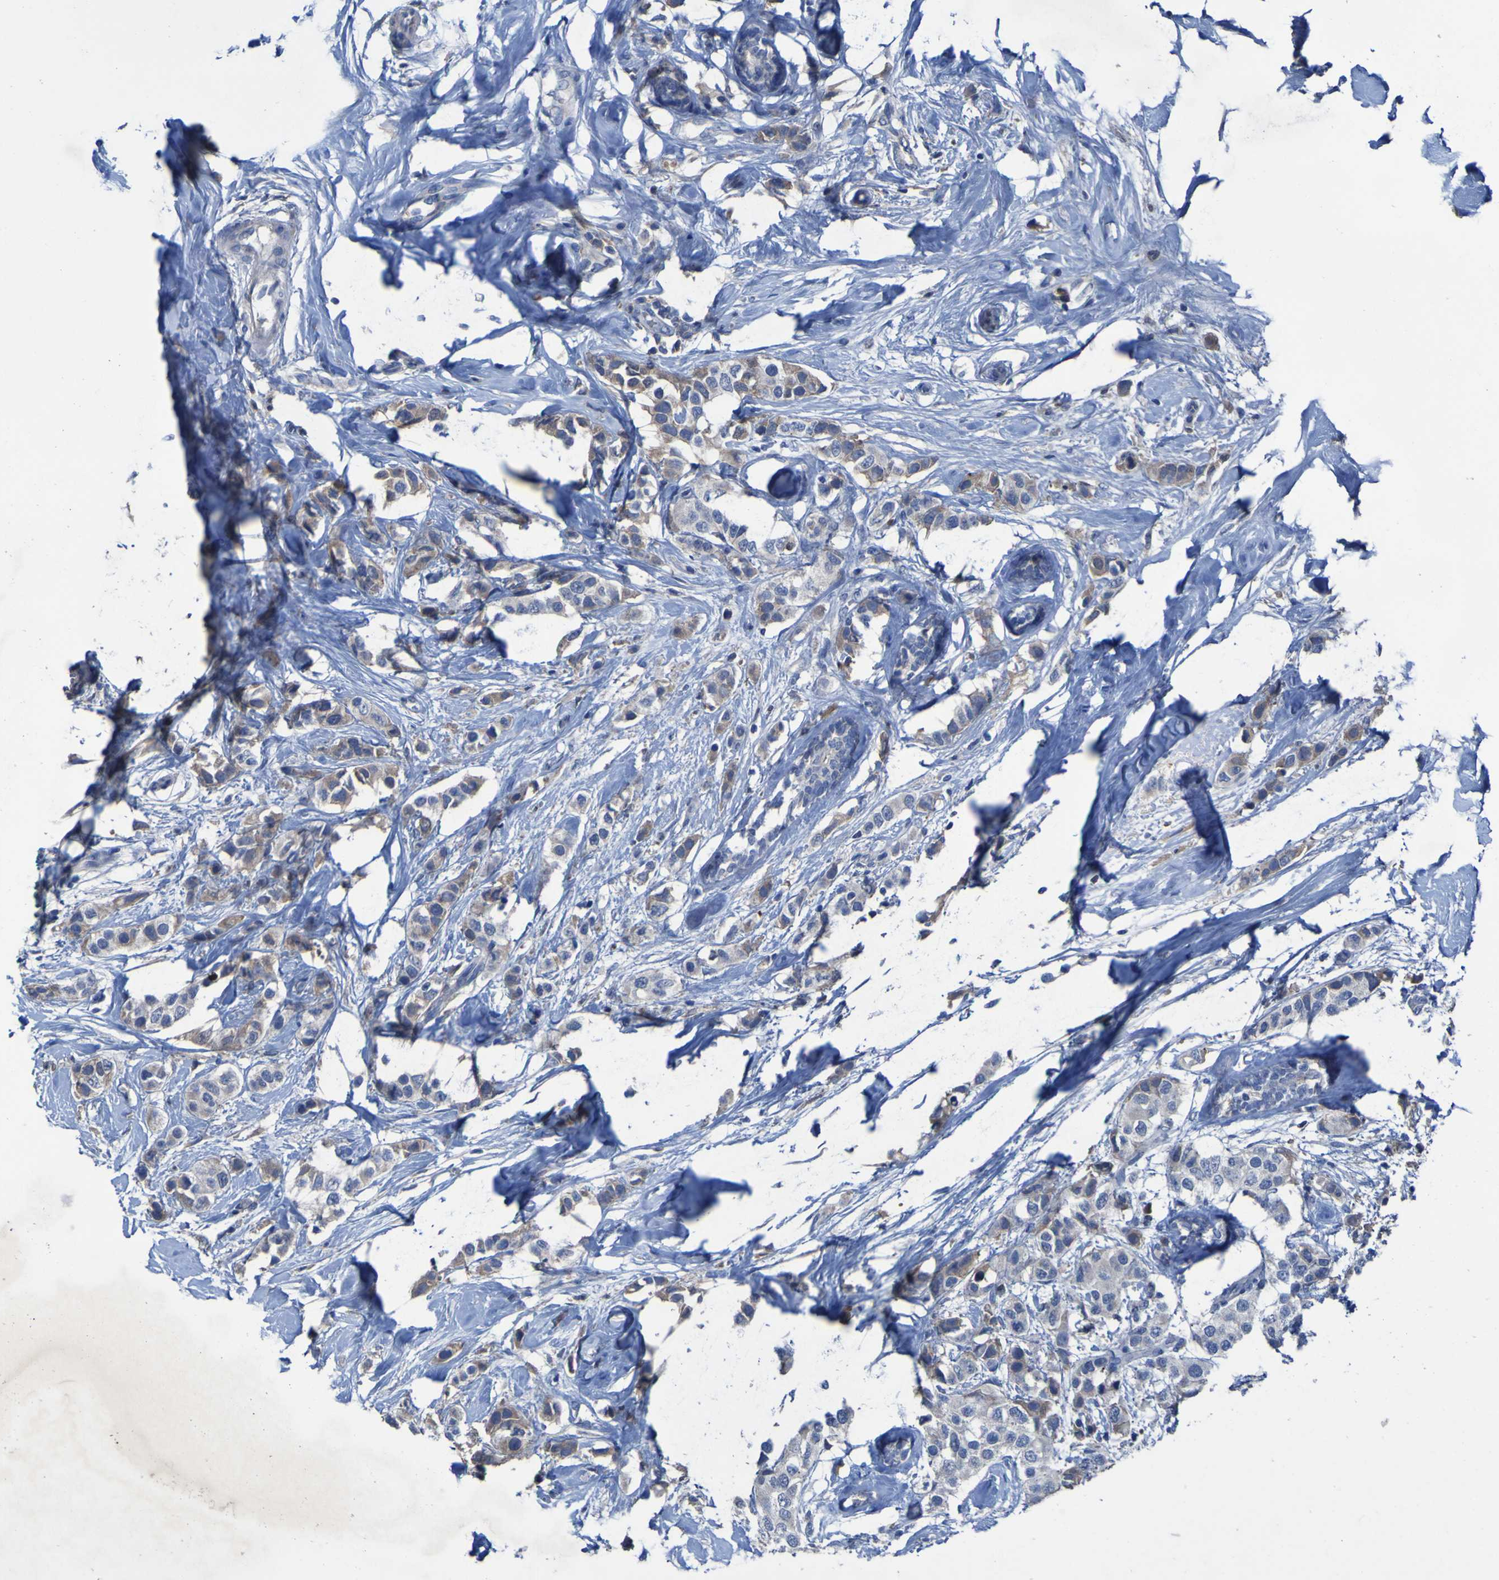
{"staining": {"intensity": "weak", "quantity": "25%-75%", "location": "cytoplasmic/membranous"}, "tissue": "breast cancer", "cell_type": "Tumor cells", "image_type": "cancer", "snomed": [{"axis": "morphology", "description": "Normal tissue, NOS"}, {"axis": "morphology", "description": "Duct carcinoma"}, {"axis": "topography", "description": "Breast"}], "caption": "A low amount of weak cytoplasmic/membranous staining is appreciated in about 25%-75% of tumor cells in breast cancer (infiltrating ductal carcinoma) tissue.", "gene": "SGK2", "patient": {"sex": "female", "age": 50}}